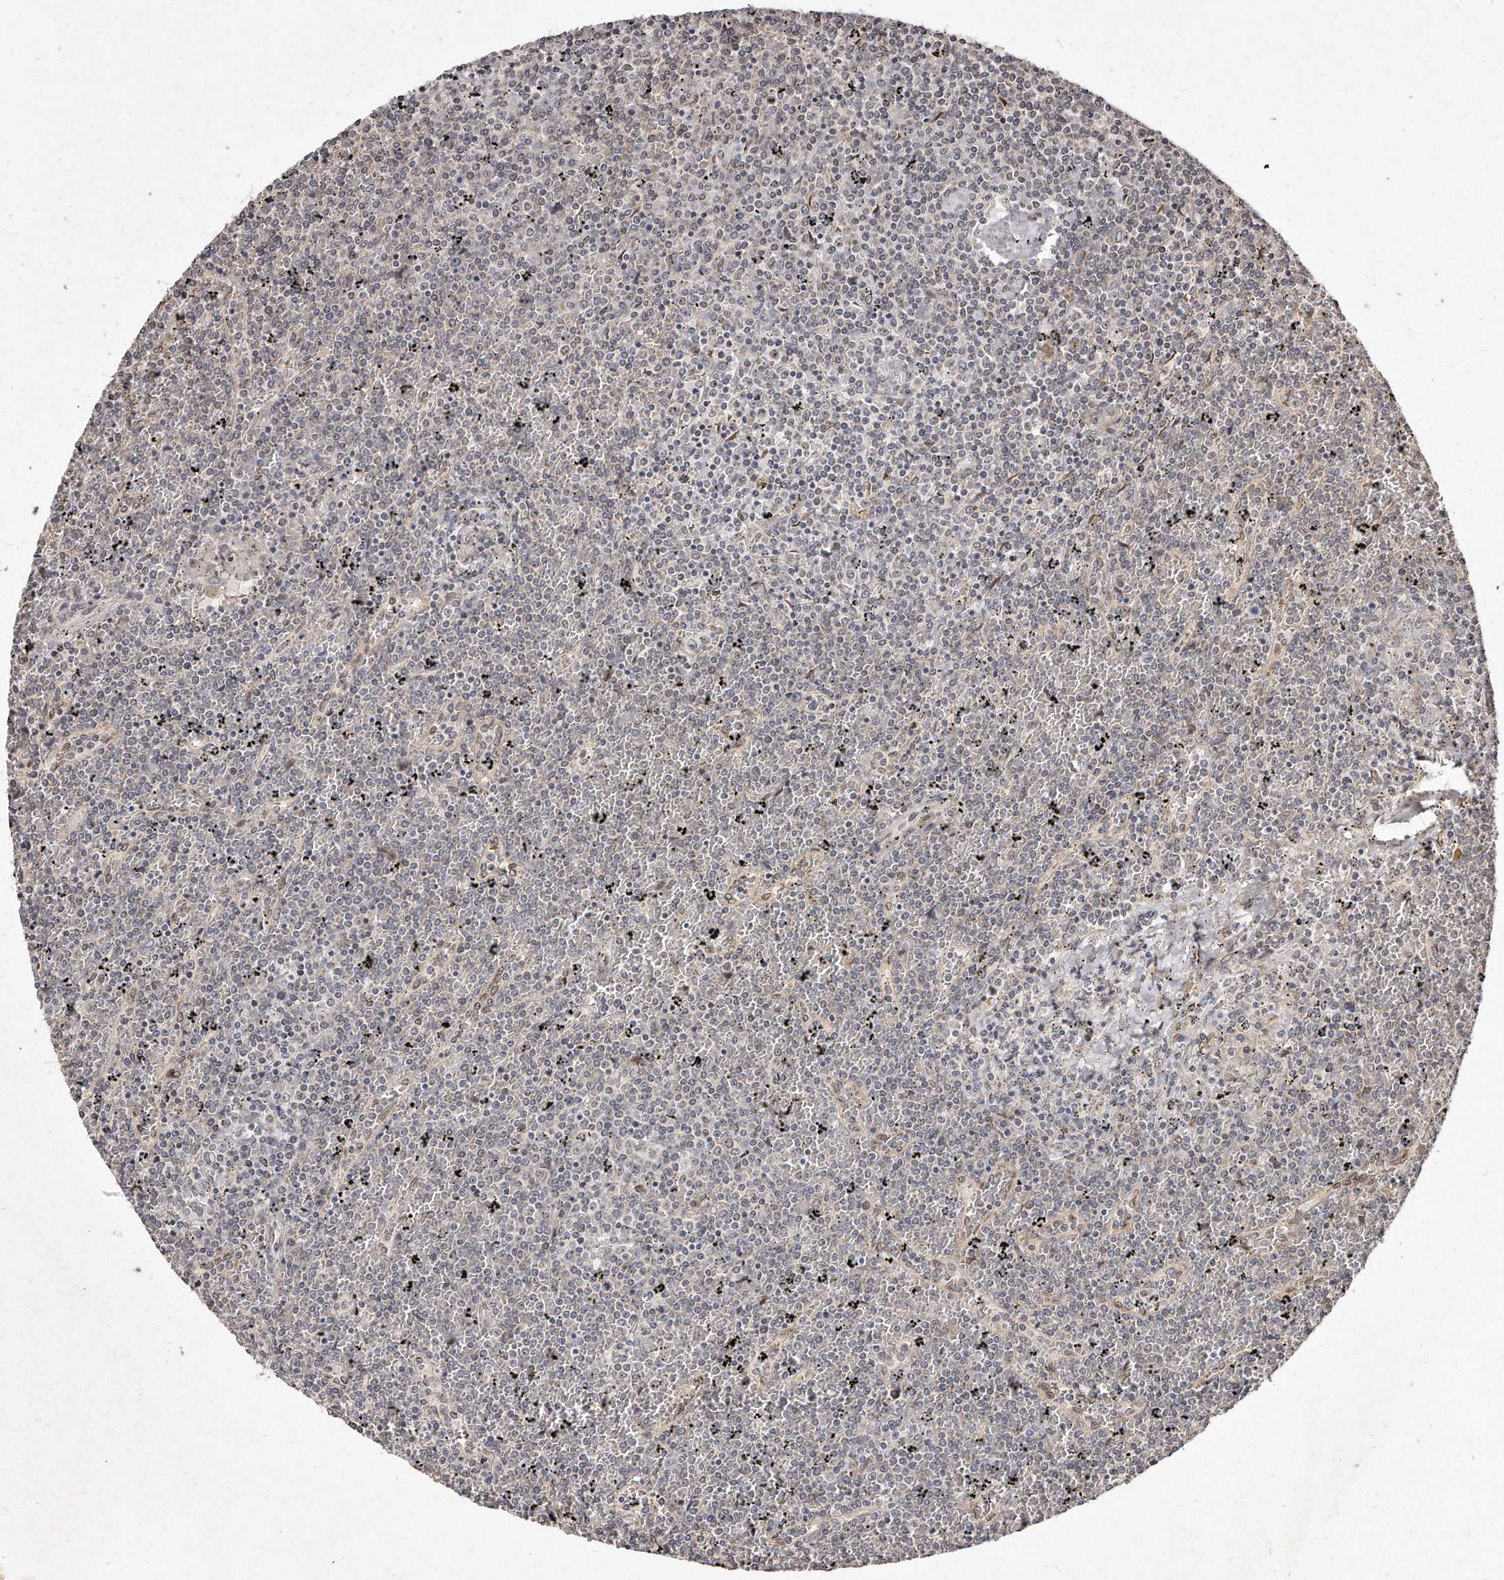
{"staining": {"intensity": "negative", "quantity": "none", "location": "none"}, "tissue": "lymphoma", "cell_type": "Tumor cells", "image_type": "cancer", "snomed": [{"axis": "morphology", "description": "Malignant lymphoma, non-Hodgkin's type, Low grade"}, {"axis": "topography", "description": "Spleen"}], "caption": "Histopathology image shows no significant protein expression in tumor cells of malignant lymphoma, non-Hodgkin's type (low-grade).", "gene": "HASPIN", "patient": {"sex": "female", "age": 19}}